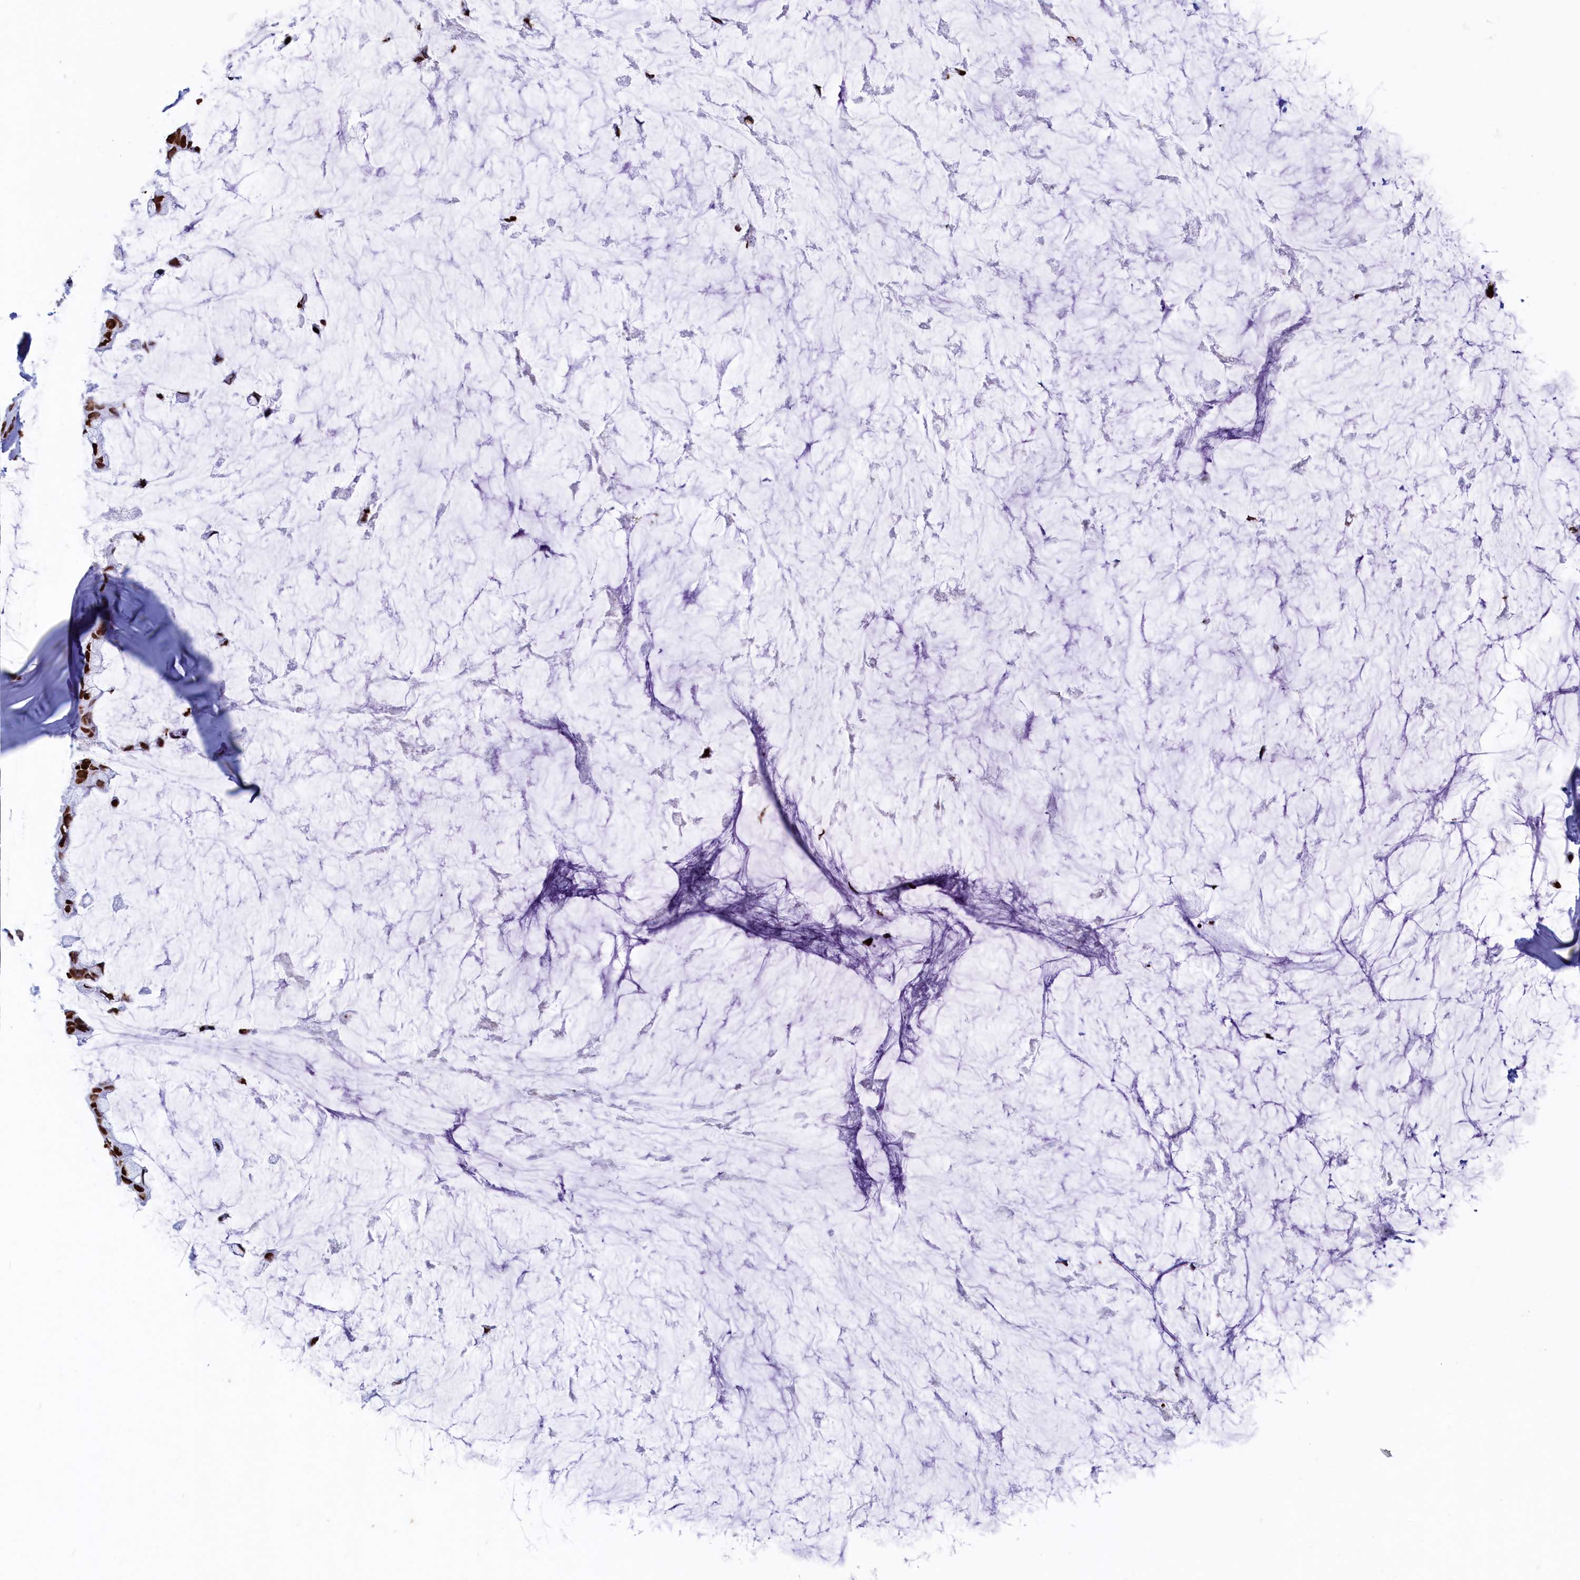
{"staining": {"intensity": "strong", "quantity": ">75%", "location": "nuclear"}, "tissue": "ovarian cancer", "cell_type": "Tumor cells", "image_type": "cancer", "snomed": [{"axis": "morphology", "description": "Cystadenocarcinoma, mucinous, NOS"}, {"axis": "topography", "description": "Ovary"}], "caption": "A histopathology image of human ovarian cancer (mucinous cystadenocarcinoma) stained for a protein exhibits strong nuclear brown staining in tumor cells. (Brightfield microscopy of DAB IHC at high magnification).", "gene": "APOBEC3A", "patient": {"sex": "female", "age": 39}}